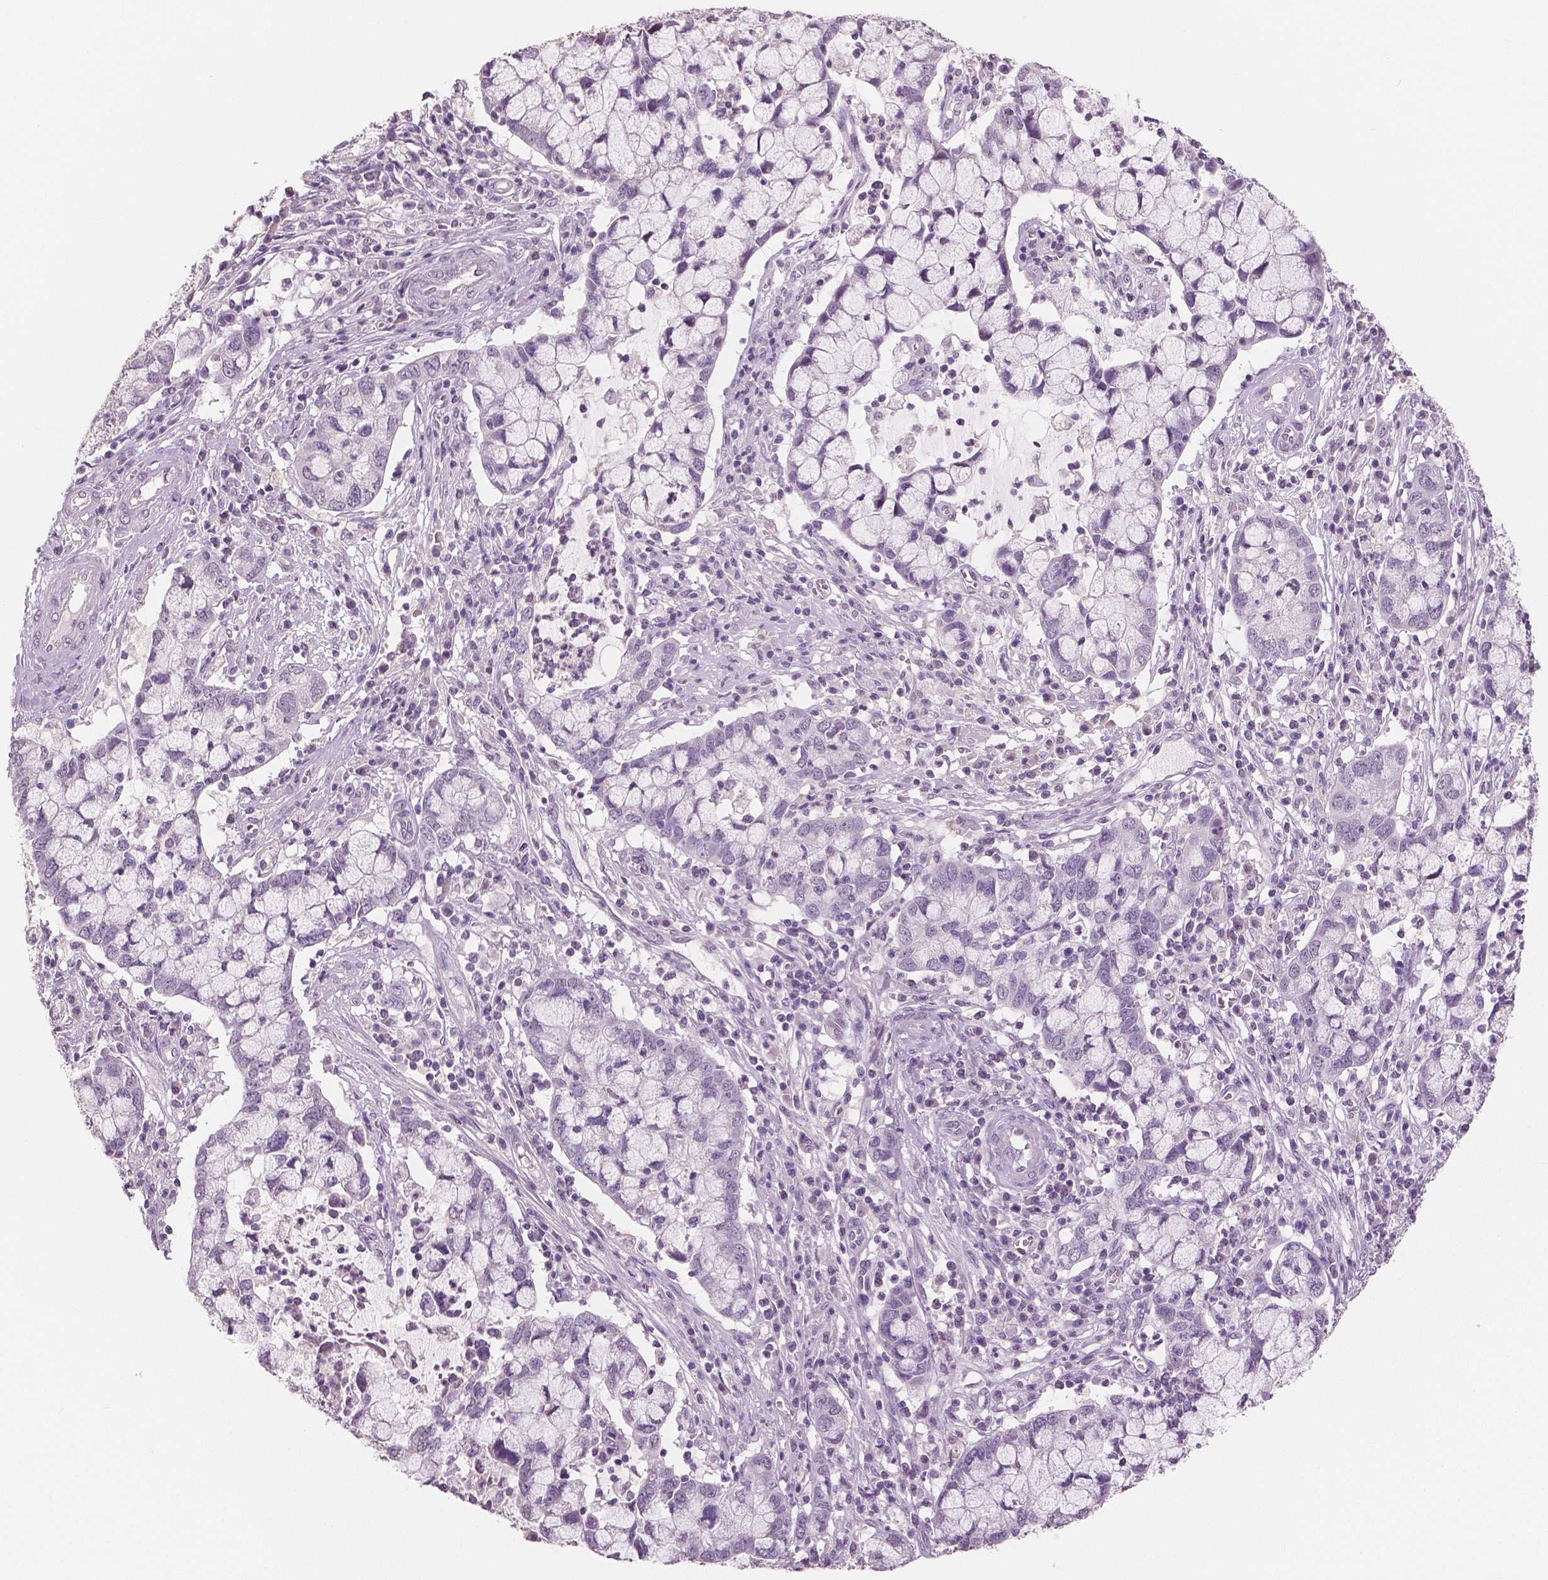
{"staining": {"intensity": "negative", "quantity": "none", "location": "none"}, "tissue": "cervical cancer", "cell_type": "Tumor cells", "image_type": "cancer", "snomed": [{"axis": "morphology", "description": "Adenocarcinoma, NOS"}, {"axis": "topography", "description": "Cervix"}], "caption": "IHC micrograph of human adenocarcinoma (cervical) stained for a protein (brown), which shows no staining in tumor cells.", "gene": "NECAB1", "patient": {"sex": "female", "age": 40}}